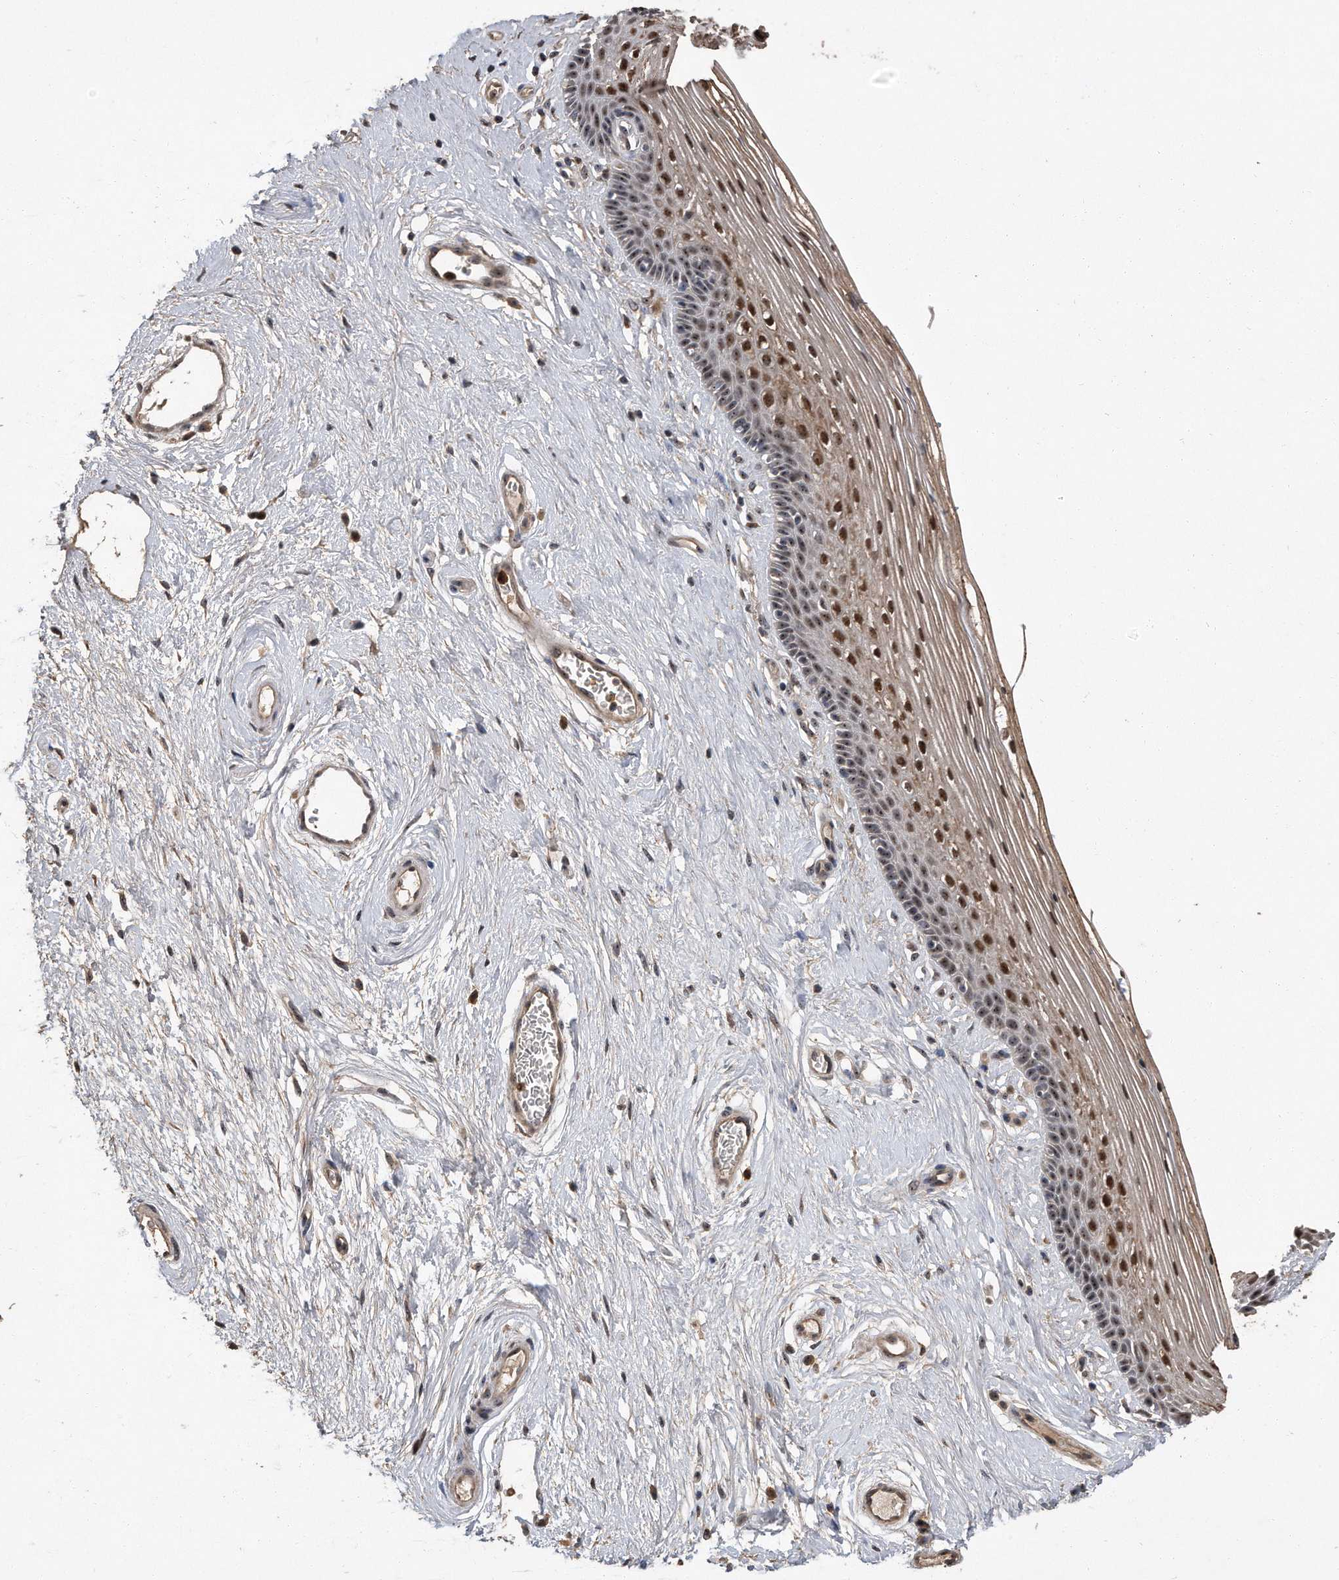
{"staining": {"intensity": "strong", "quantity": "25%-75%", "location": "cytoplasmic/membranous,nuclear"}, "tissue": "vagina", "cell_type": "Squamous epithelial cells", "image_type": "normal", "snomed": [{"axis": "morphology", "description": "Normal tissue, NOS"}, {"axis": "topography", "description": "Vagina"}], "caption": "Protein analysis of benign vagina reveals strong cytoplasmic/membranous,nuclear expression in about 25%-75% of squamous epithelial cells.", "gene": "PELO", "patient": {"sex": "female", "age": 46}}